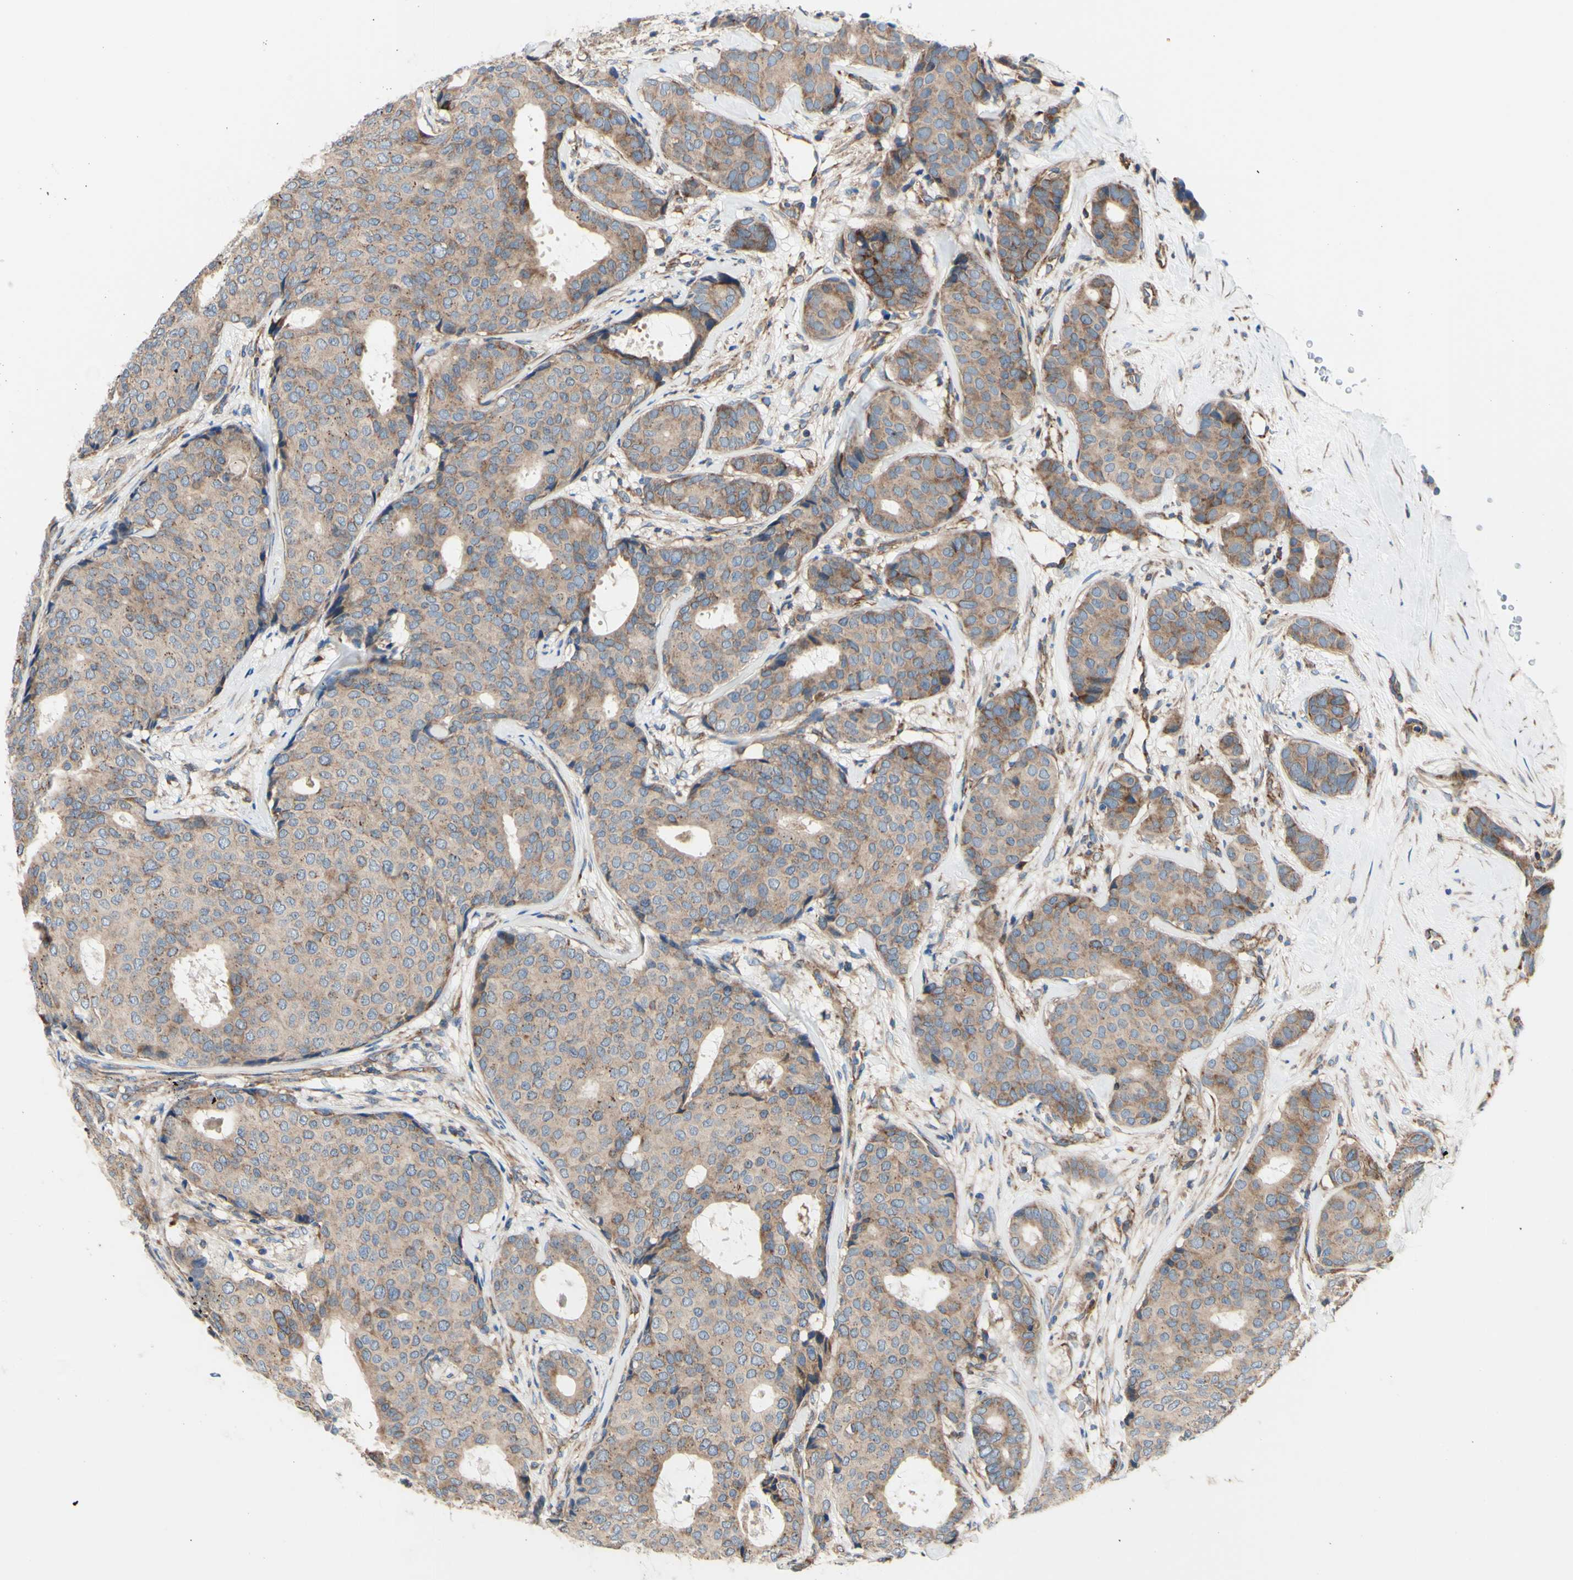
{"staining": {"intensity": "weak", "quantity": "25%-75%", "location": "cytoplasmic/membranous"}, "tissue": "breast cancer", "cell_type": "Tumor cells", "image_type": "cancer", "snomed": [{"axis": "morphology", "description": "Duct carcinoma"}, {"axis": "topography", "description": "Breast"}], "caption": "The micrograph reveals a brown stain indicating the presence of a protein in the cytoplasmic/membranous of tumor cells in breast invasive ductal carcinoma.", "gene": "FMR1", "patient": {"sex": "female", "age": 75}}